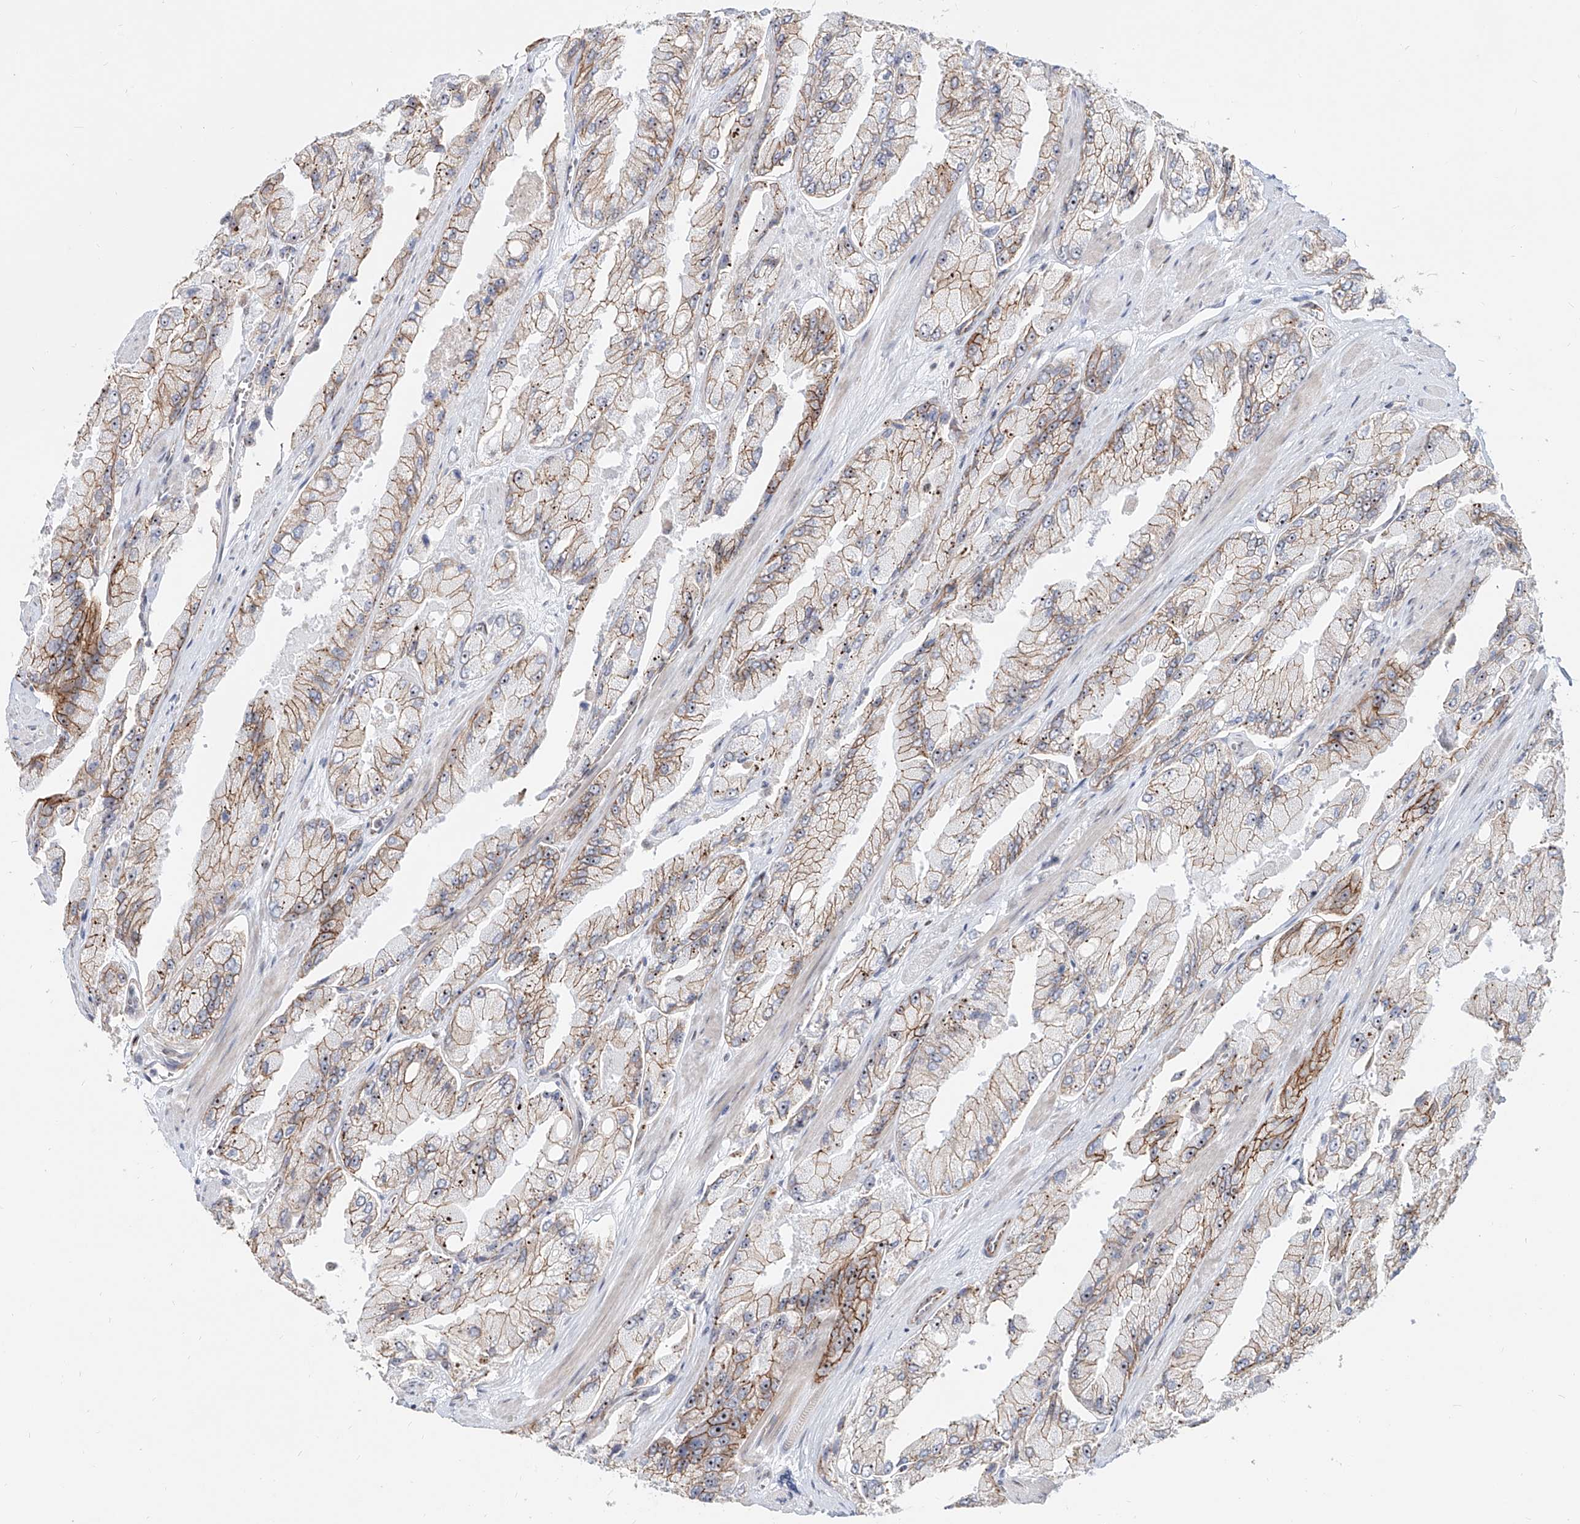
{"staining": {"intensity": "moderate", "quantity": "<25%", "location": "cytoplasmic/membranous"}, "tissue": "prostate cancer", "cell_type": "Tumor cells", "image_type": "cancer", "snomed": [{"axis": "morphology", "description": "Adenocarcinoma, High grade"}, {"axis": "topography", "description": "Prostate"}], "caption": "Prostate high-grade adenocarcinoma stained with a brown dye shows moderate cytoplasmic/membranous positive expression in about <25% of tumor cells.", "gene": "ZNF710", "patient": {"sex": "male", "age": 58}}